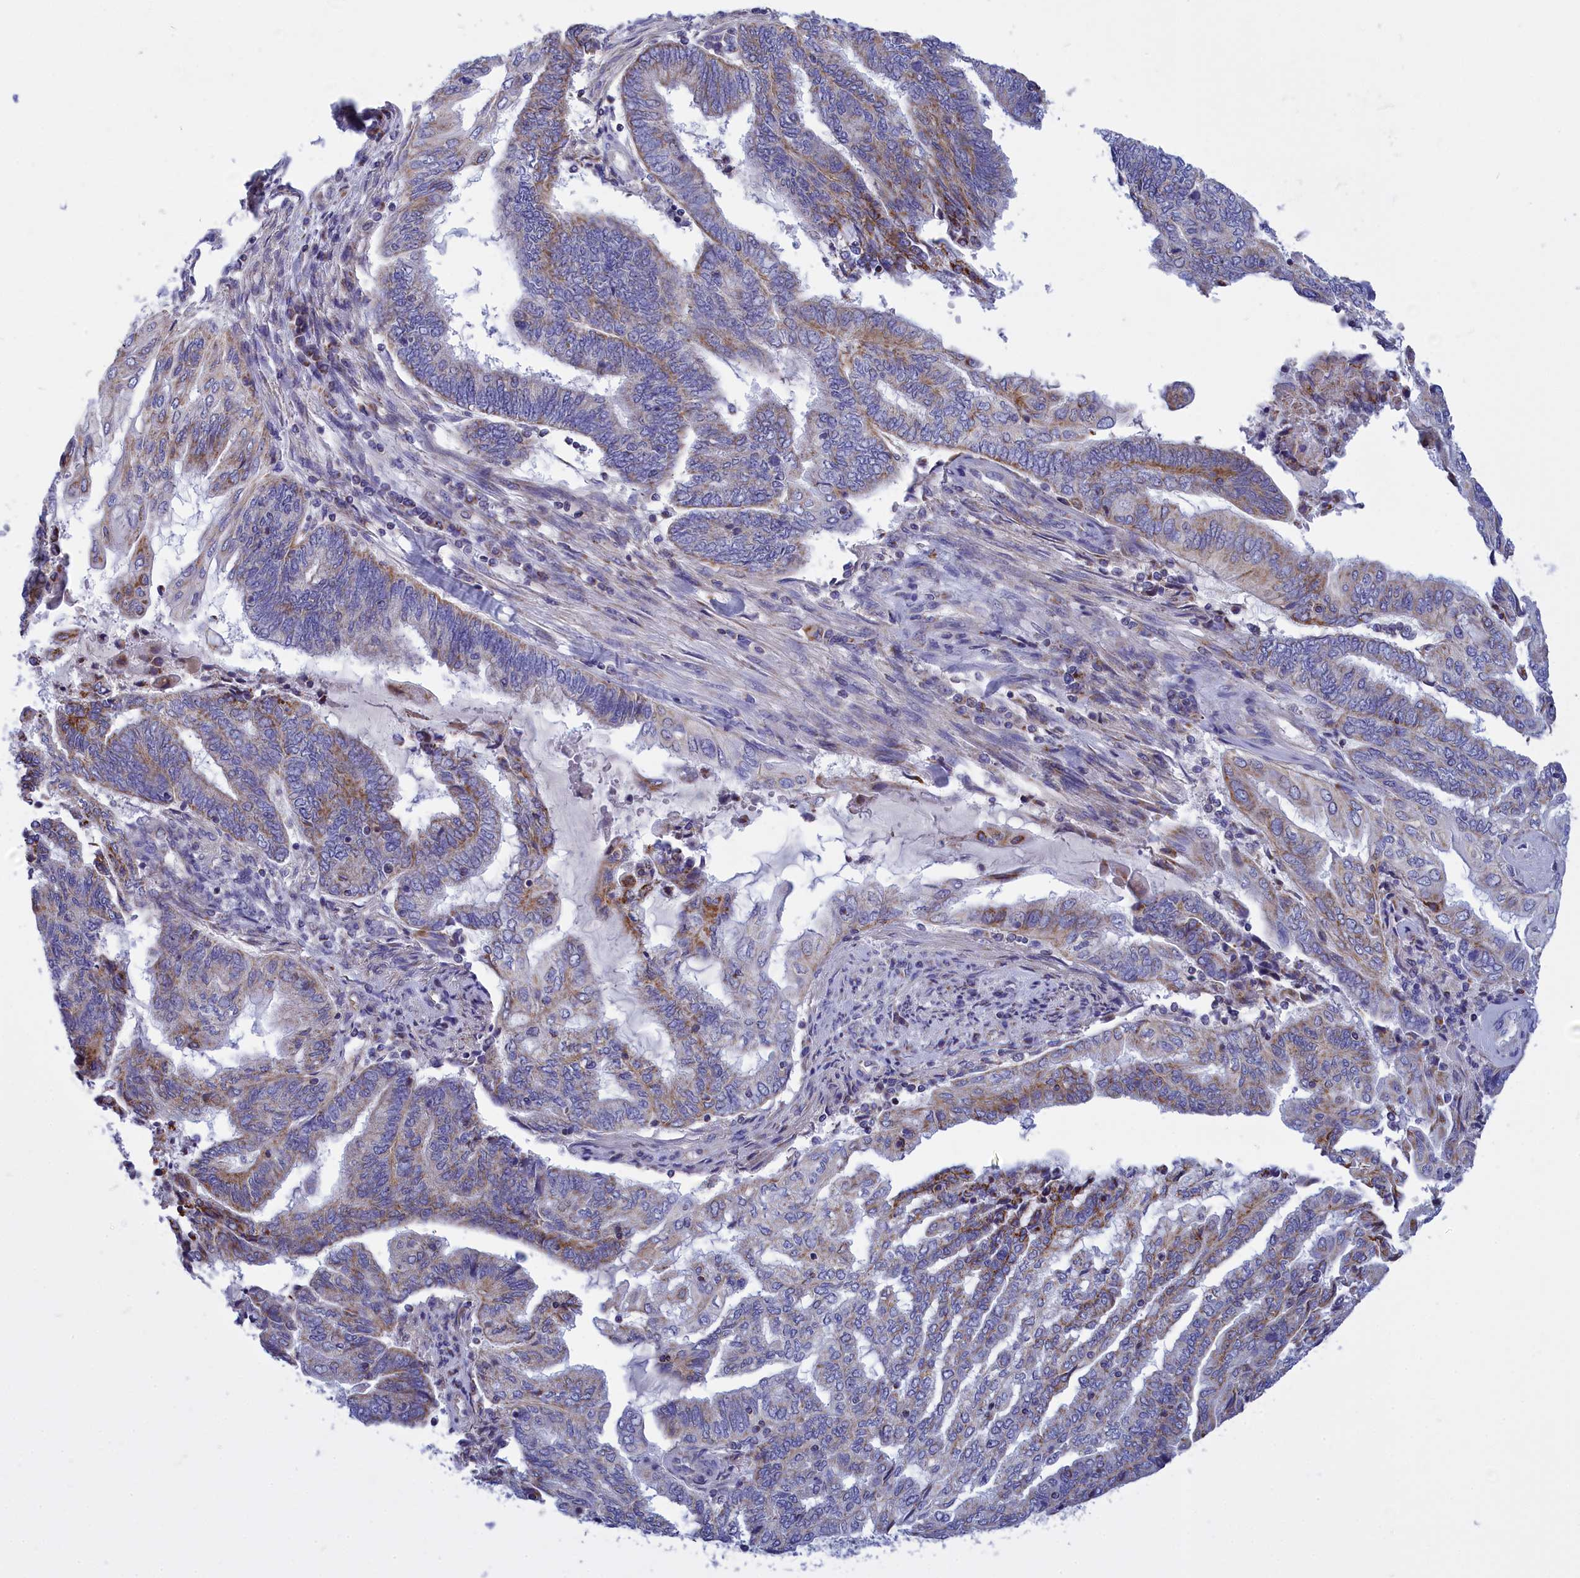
{"staining": {"intensity": "moderate", "quantity": "<25%", "location": "cytoplasmic/membranous"}, "tissue": "endometrial cancer", "cell_type": "Tumor cells", "image_type": "cancer", "snomed": [{"axis": "morphology", "description": "Adenocarcinoma, NOS"}, {"axis": "topography", "description": "Uterus"}, {"axis": "topography", "description": "Endometrium"}], "caption": "Human endometrial adenocarcinoma stained with a protein marker shows moderate staining in tumor cells.", "gene": "CCRL2", "patient": {"sex": "female", "age": 70}}